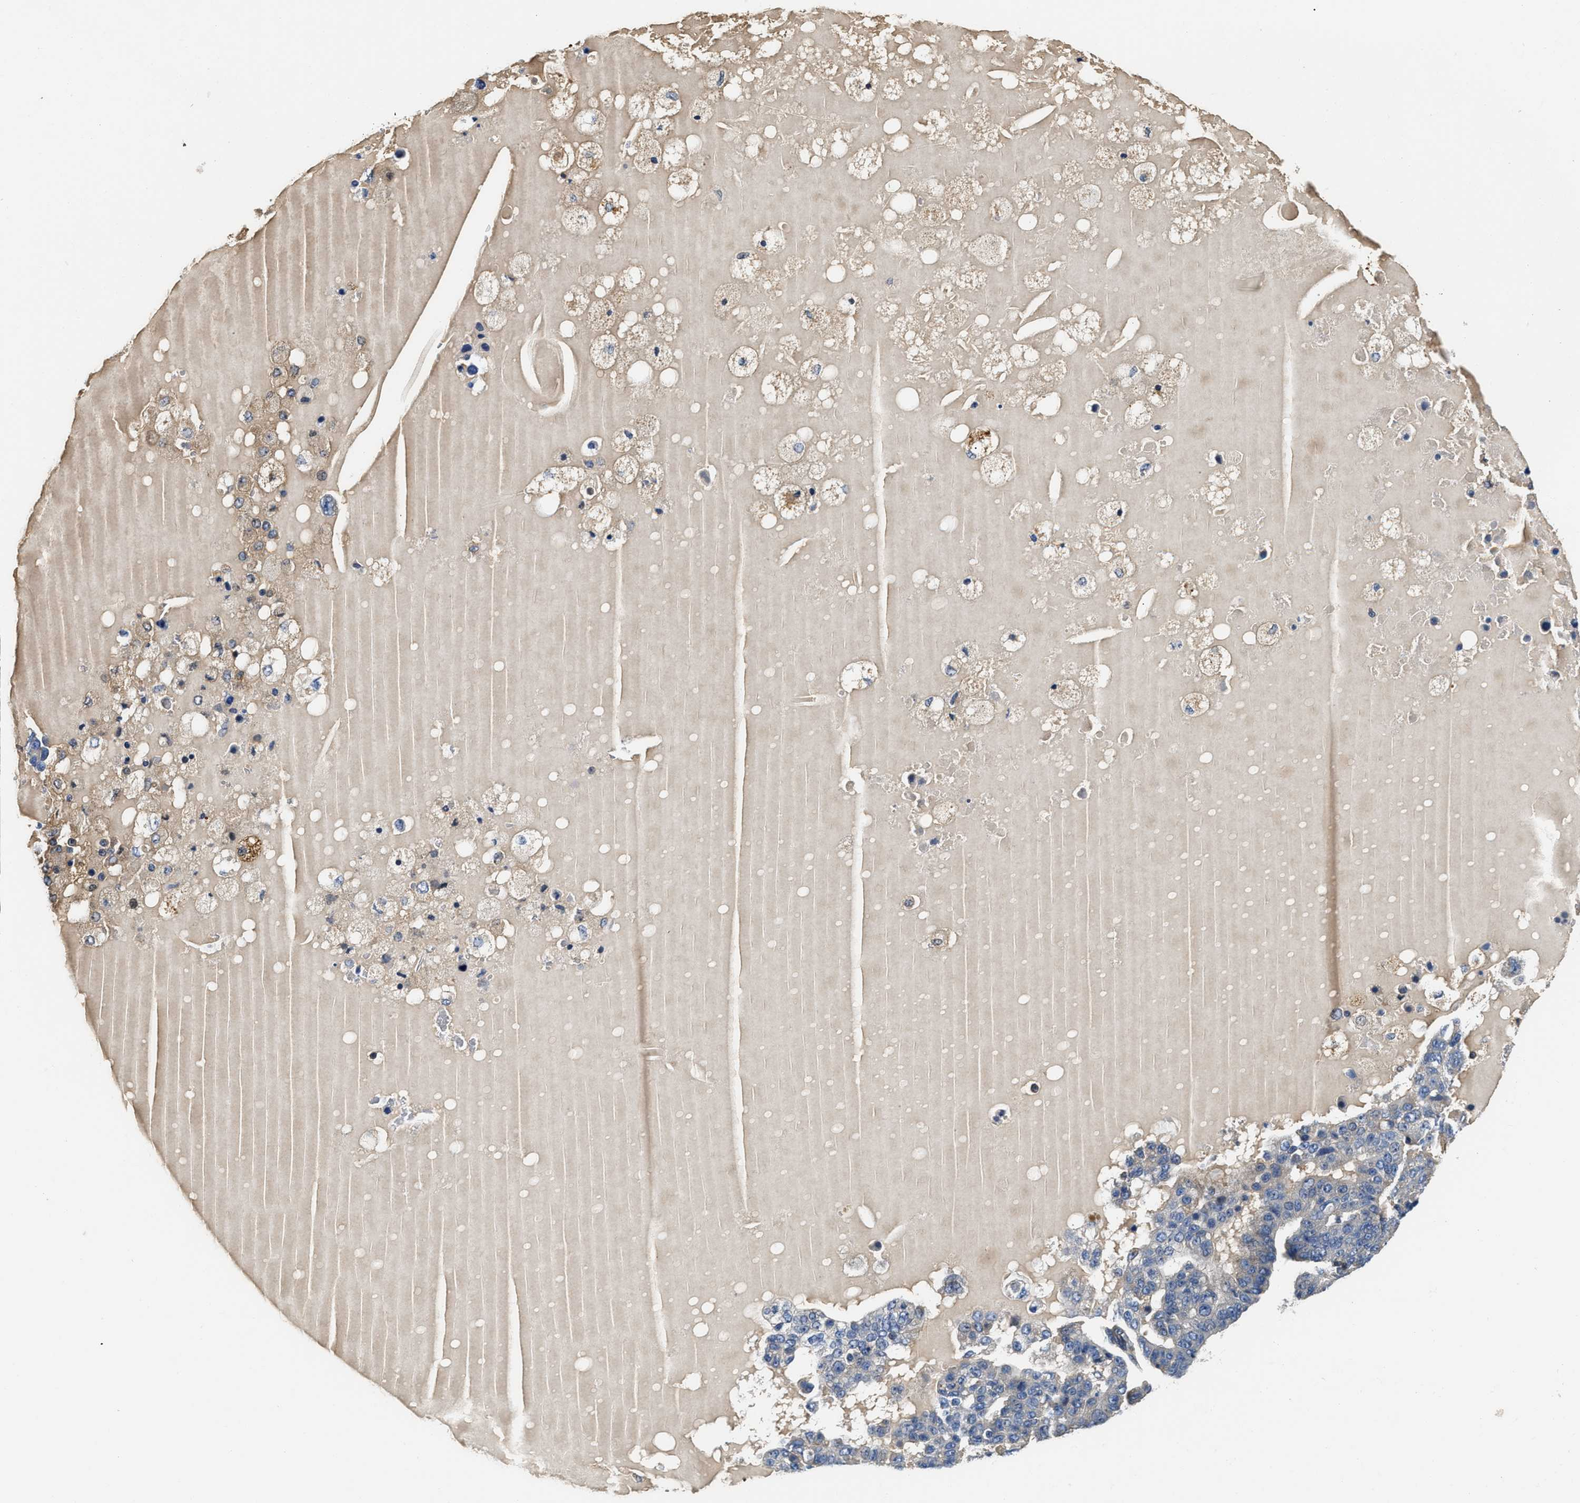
{"staining": {"intensity": "negative", "quantity": "none", "location": "none"}, "tissue": "pancreatic cancer", "cell_type": "Tumor cells", "image_type": "cancer", "snomed": [{"axis": "morphology", "description": "Adenocarcinoma, NOS"}, {"axis": "topography", "description": "Pancreas"}], "caption": "Tumor cells show no significant protein expression in pancreatic cancer.", "gene": "OSTF1", "patient": {"sex": "female", "age": 61}}